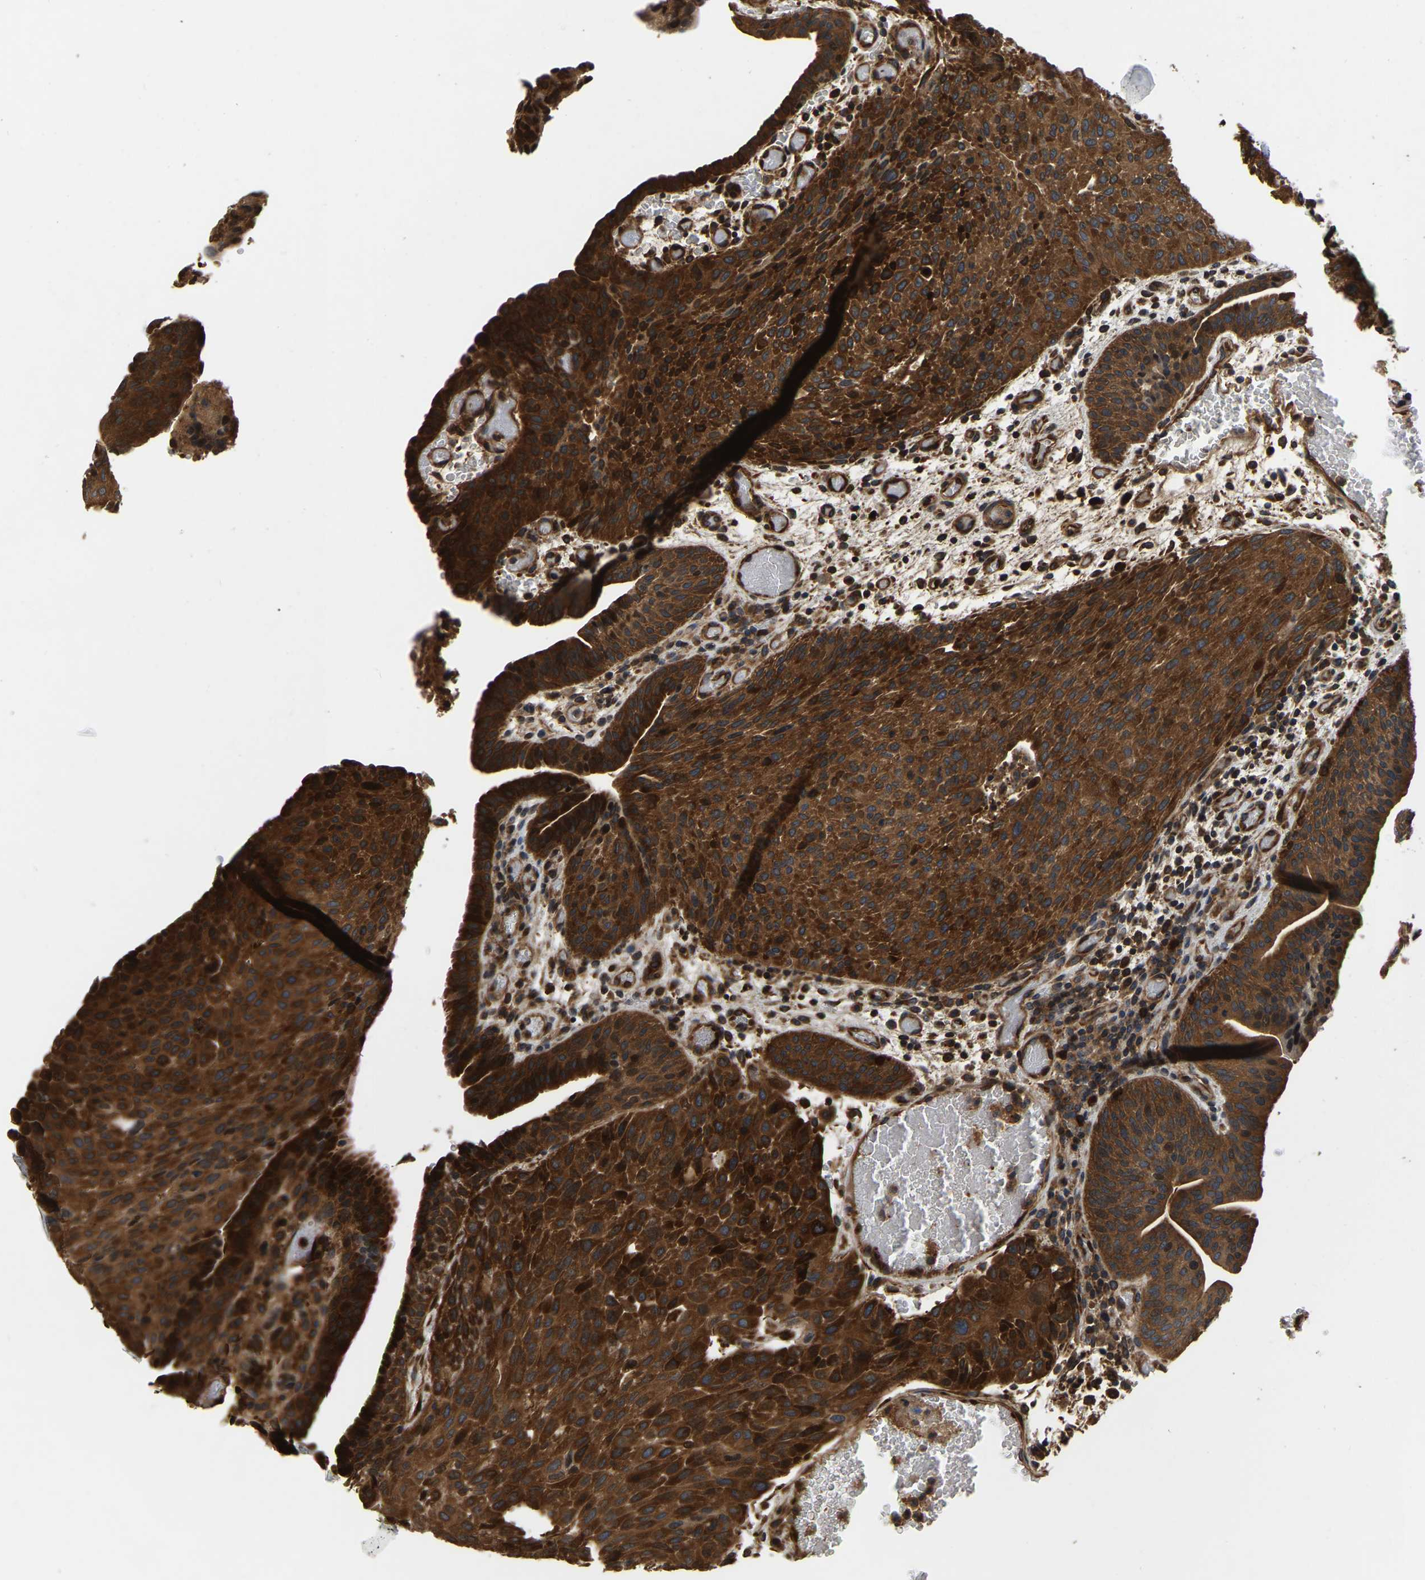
{"staining": {"intensity": "strong", "quantity": ">75%", "location": "cytoplasmic/membranous"}, "tissue": "urothelial cancer", "cell_type": "Tumor cells", "image_type": "cancer", "snomed": [{"axis": "morphology", "description": "Urothelial carcinoma, Low grade"}, {"axis": "morphology", "description": "Urothelial carcinoma, High grade"}, {"axis": "topography", "description": "Urinary bladder"}], "caption": "Approximately >75% of tumor cells in urothelial cancer demonstrate strong cytoplasmic/membranous protein expression as visualized by brown immunohistochemical staining.", "gene": "GARS1", "patient": {"sex": "male", "age": 35}}